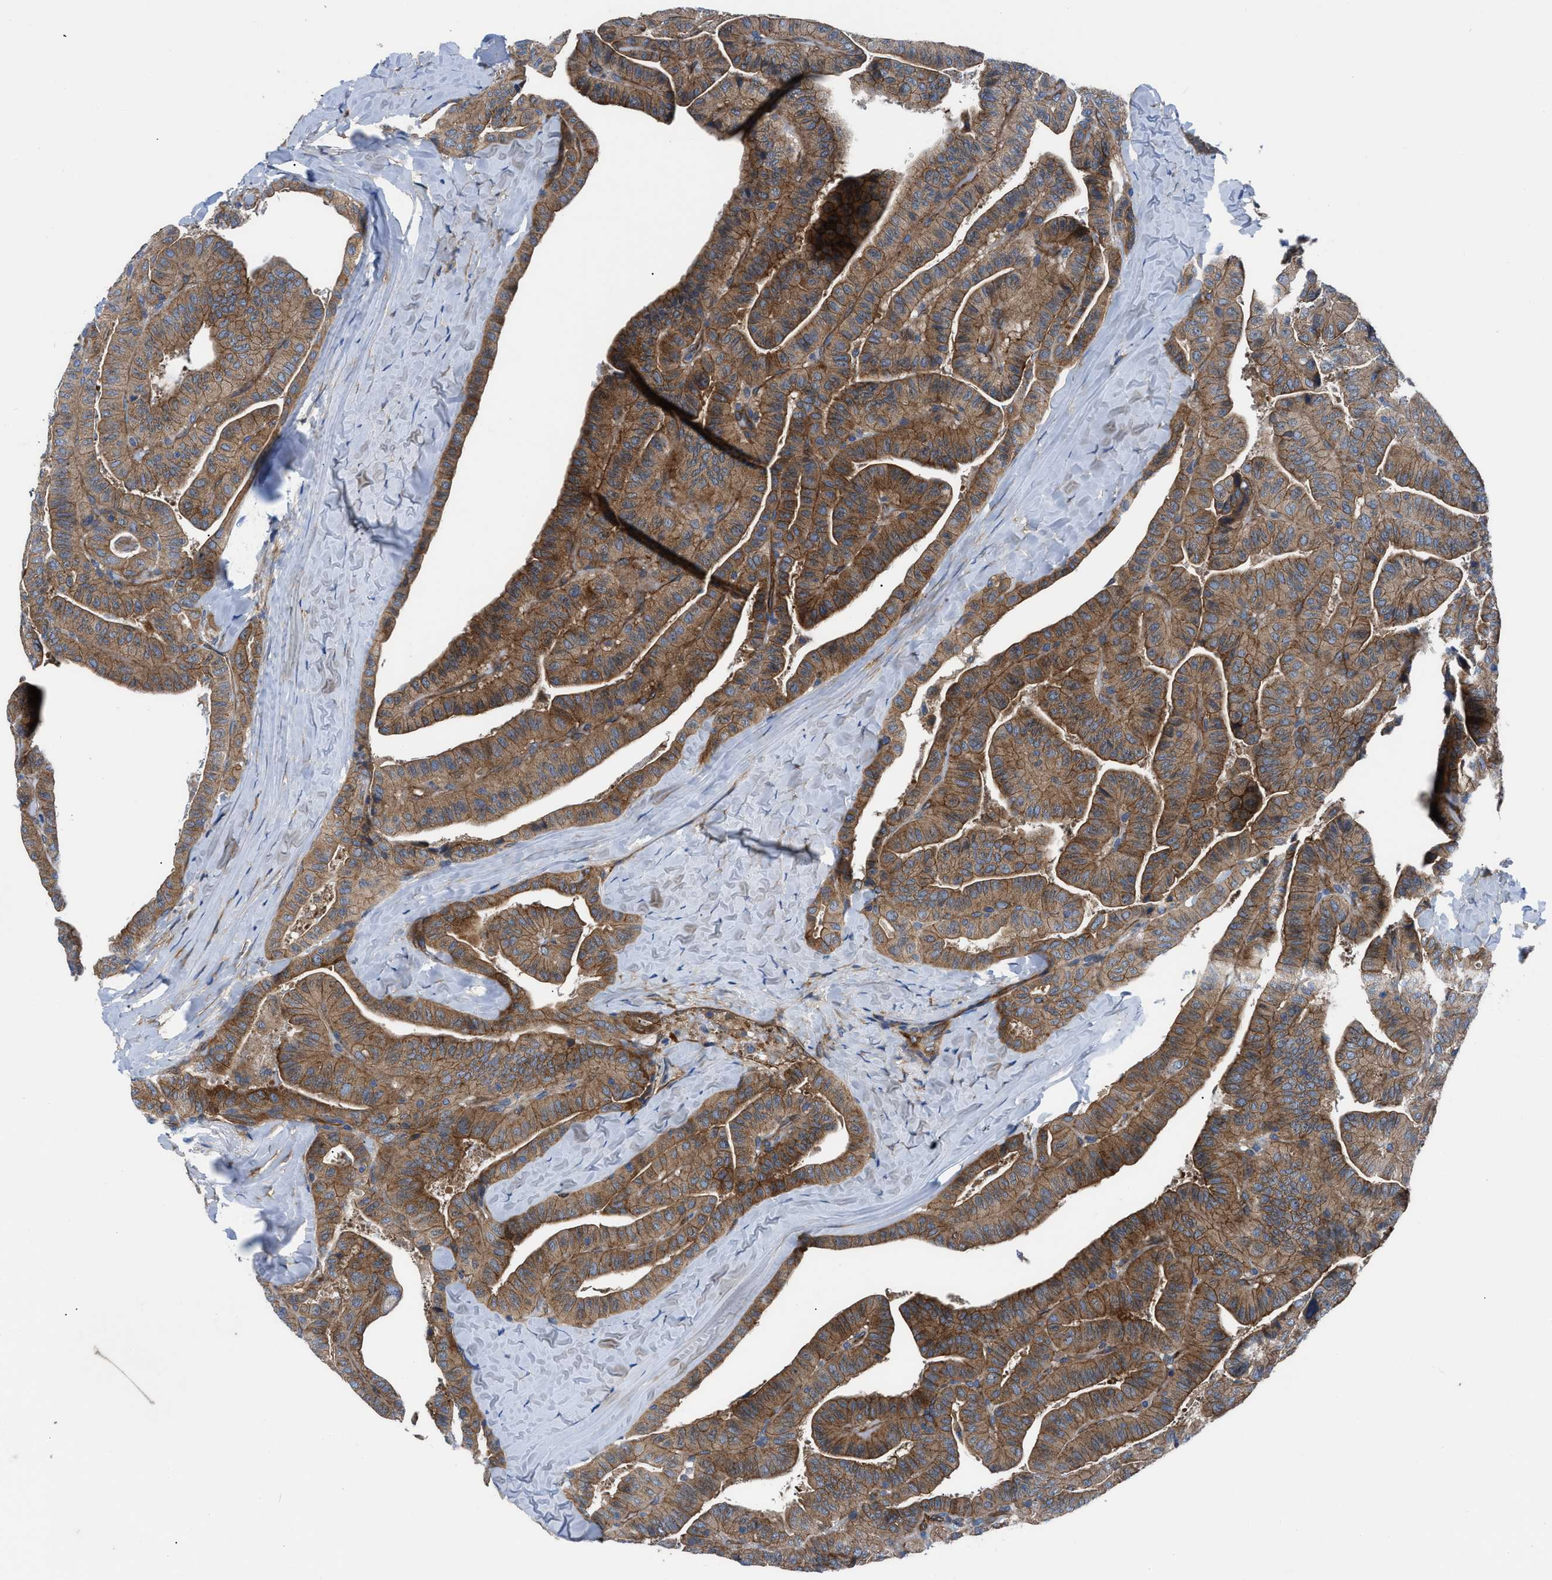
{"staining": {"intensity": "strong", "quantity": ">75%", "location": "cytoplasmic/membranous"}, "tissue": "thyroid cancer", "cell_type": "Tumor cells", "image_type": "cancer", "snomed": [{"axis": "morphology", "description": "Papillary adenocarcinoma, NOS"}, {"axis": "topography", "description": "Thyroid gland"}], "caption": "About >75% of tumor cells in human thyroid cancer (papillary adenocarcinoma) exhibit strong cytoplasmic/membranous protein staining as visualized by brown immunohistochemical staining.", "gene": "TRIP4", "patient": {"sex": "male", "age": 77}}